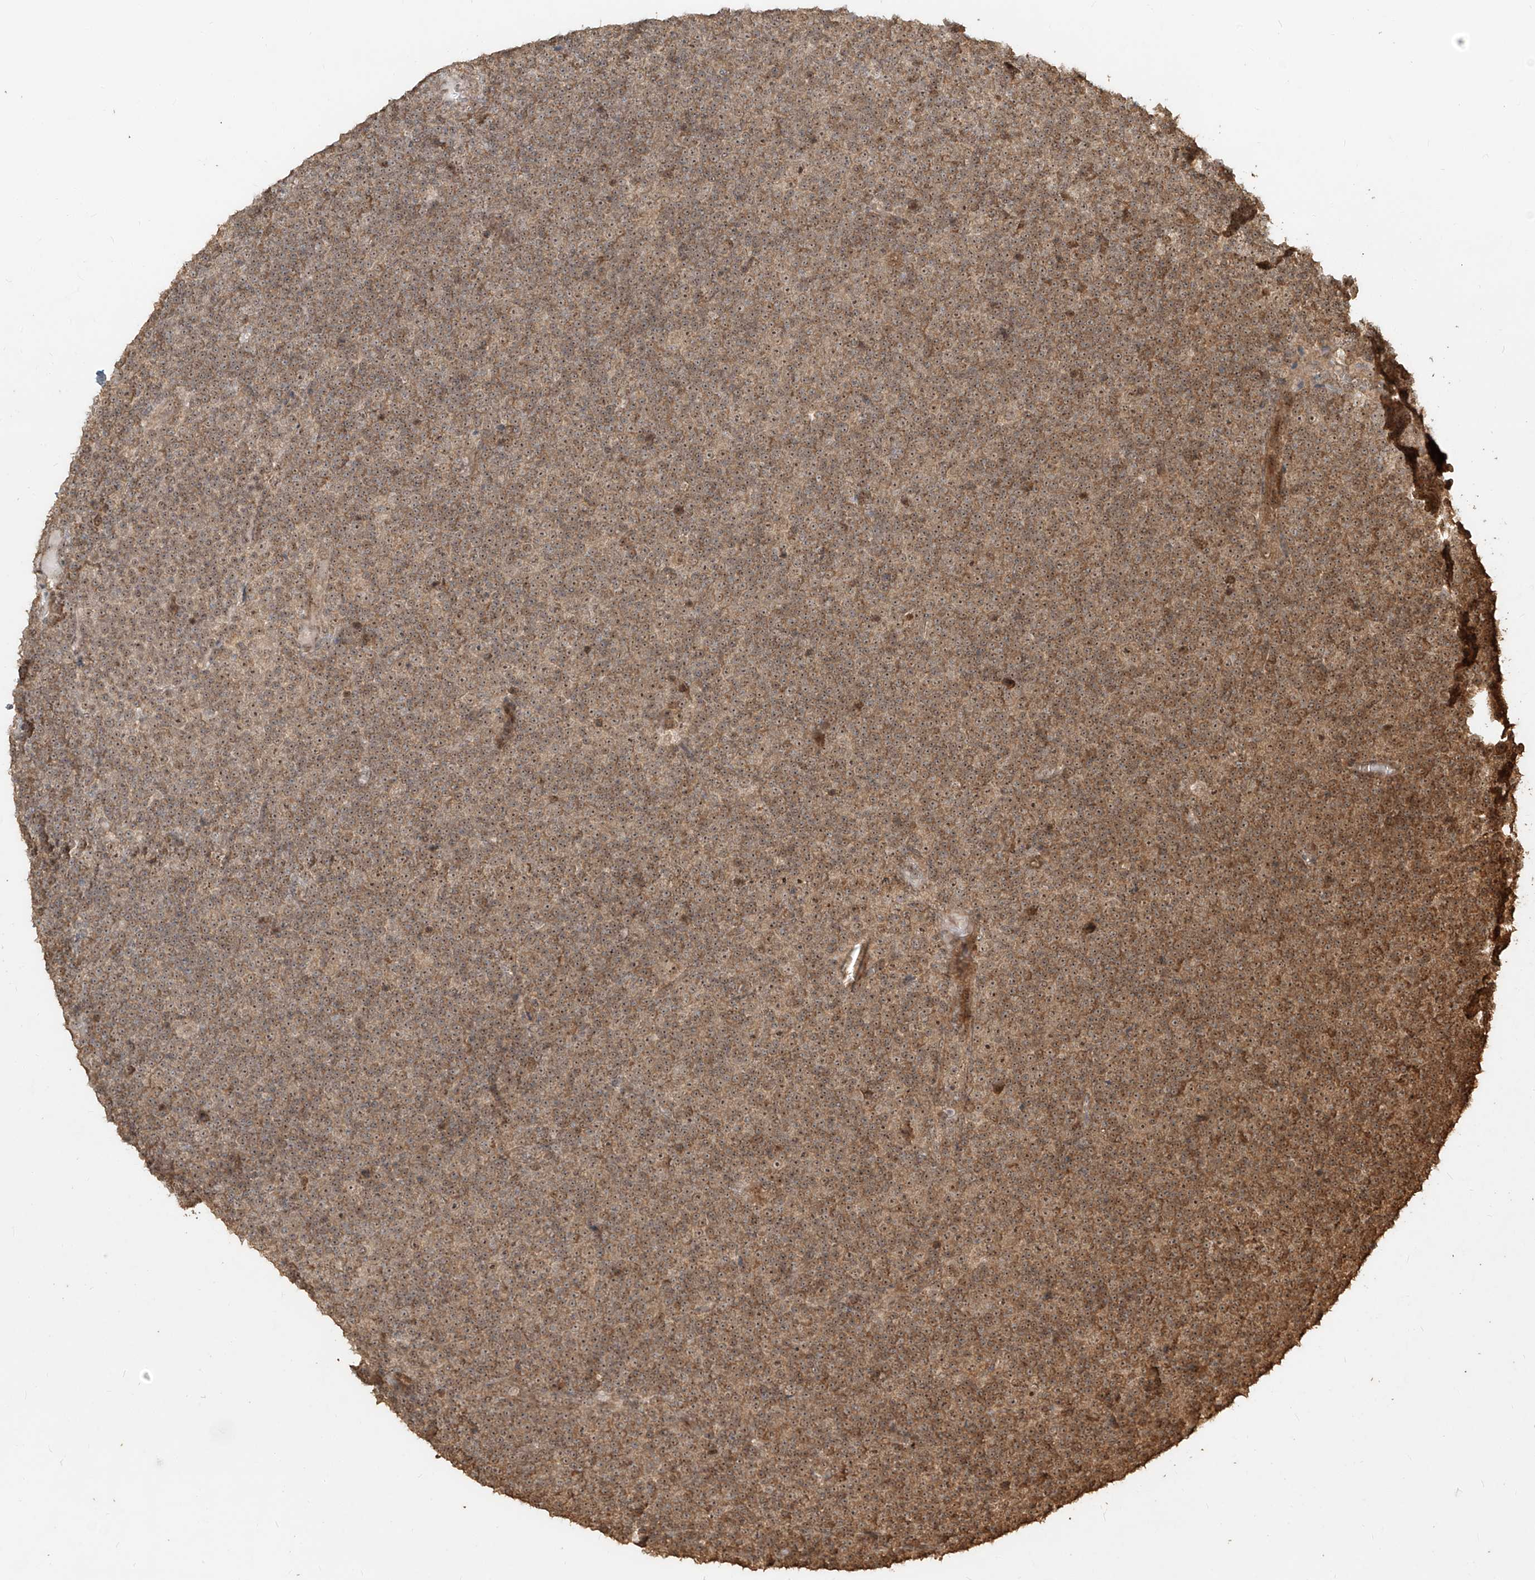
{"staining": {"intensity": "moderate", "quantity": ">75%", "location": "cytoplasmic/membranous,nuclear"}, "tissue": "lymphoma", "cell_type": "Tumor cells", "image_type": "cancer", "snomed": [{"axis": "morphology", "description": "Malignant lymphoma, non-Hodgkin's type, Low grade"}, {"axis": "topography", "description": "Lymph node"}], "caption": "Moderate cytoplasmic/membranous and nuclear expression for a protein is appreciated in approximately >75% of tumor cells of lymphoma using immunohistochemistry.", "gene": "ZNF660", "patient": {"sex": "female", "age": 67}}